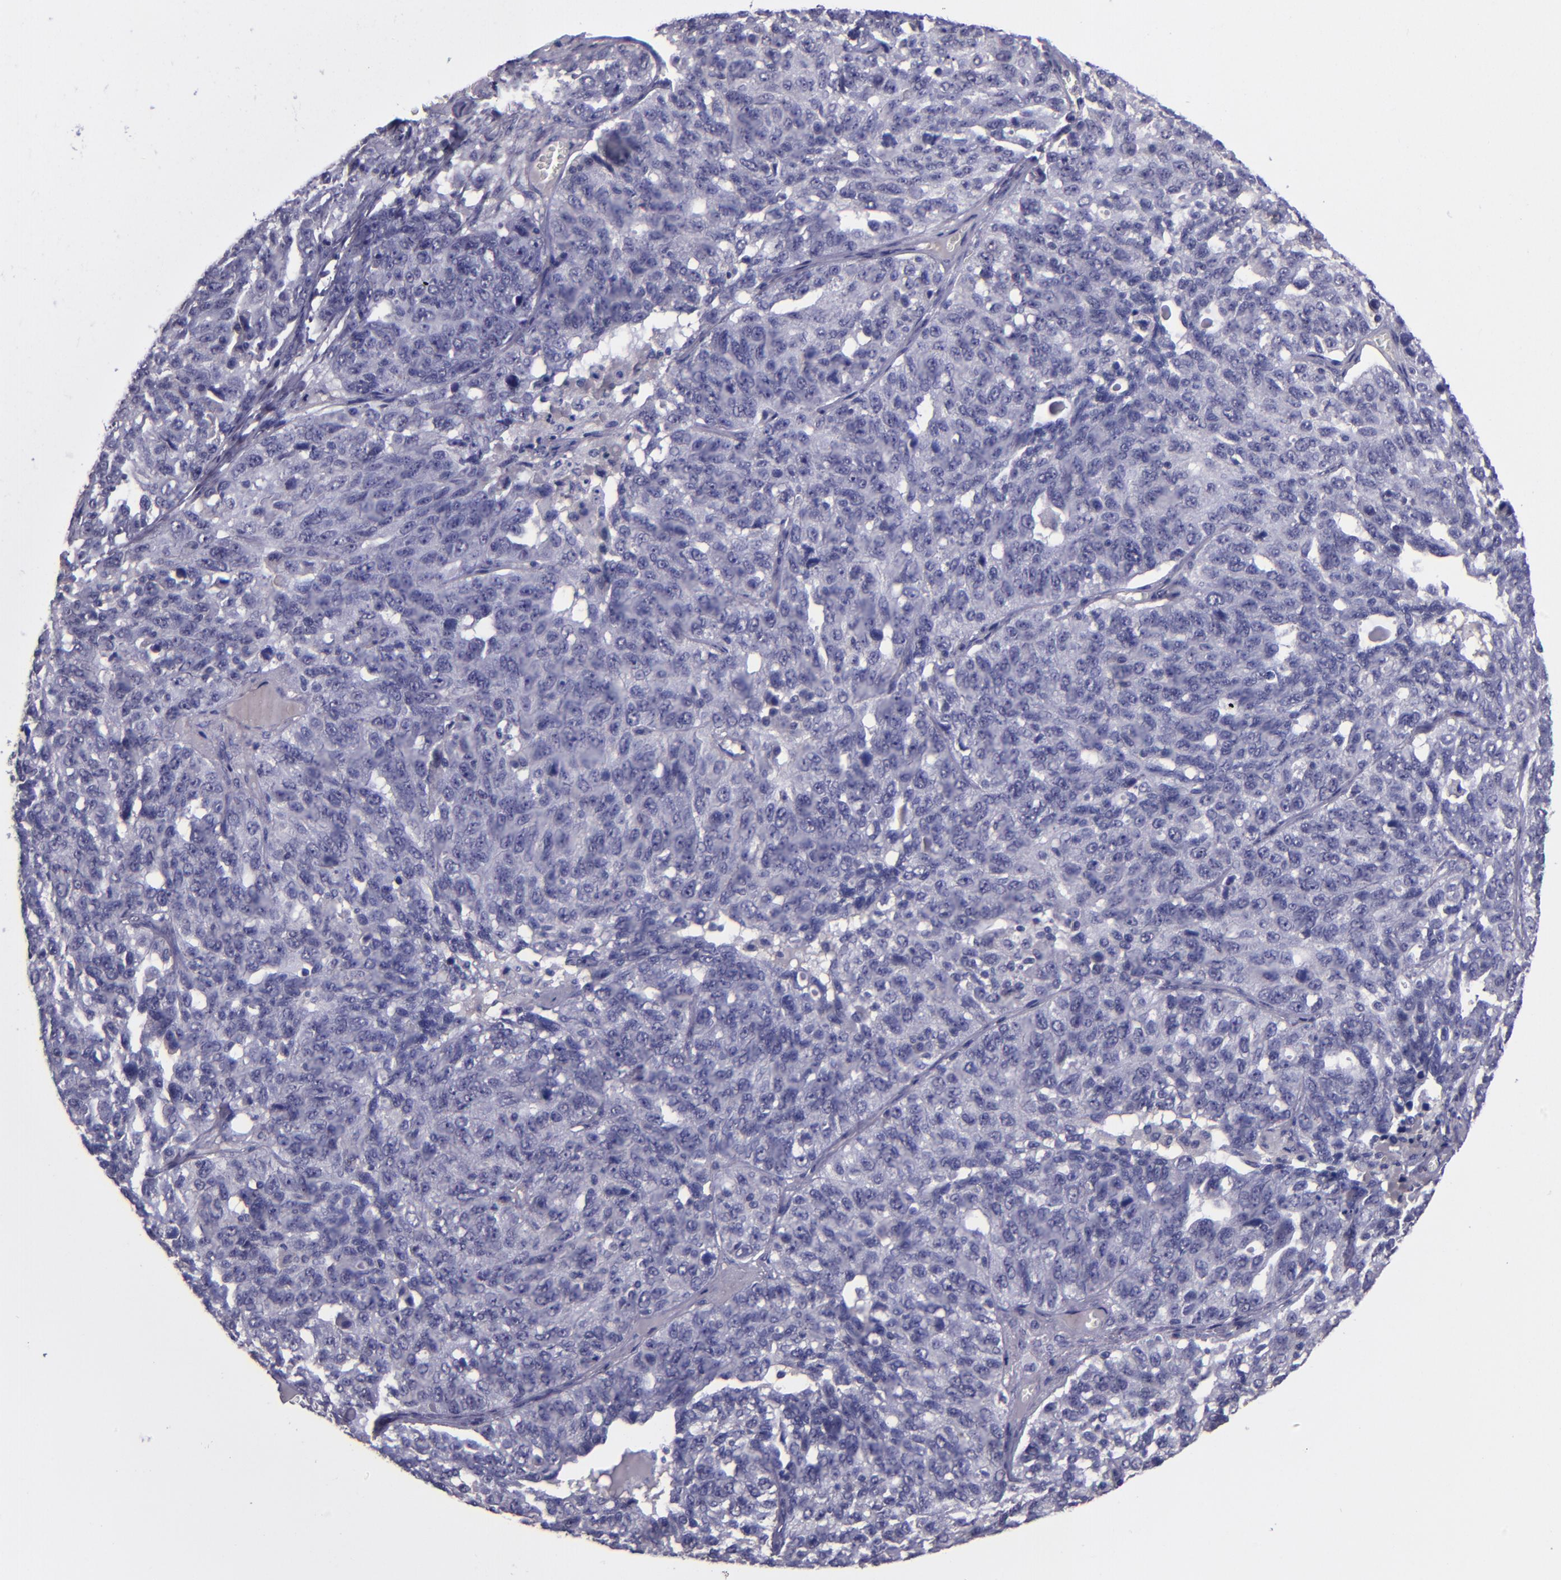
{"staining": {"intensity": "negative", "quantity": "none", "location": "none"}, "tissue": "ovarian cancer", "cell_type": "Tumor cells", "image_type": "cancer", "snomed": [{"axis": "morphology", "description": "Cystadenocarcinoma, serous, NOS"}, {"axis": "topography", "description": "Ovary"}], "caption": "Tumor cells are negative for protein expression in human serous cystadenocarcinoma (ovarian).", "gene": "CEBPE", "patient": {"sex": "female", "age": 71}}